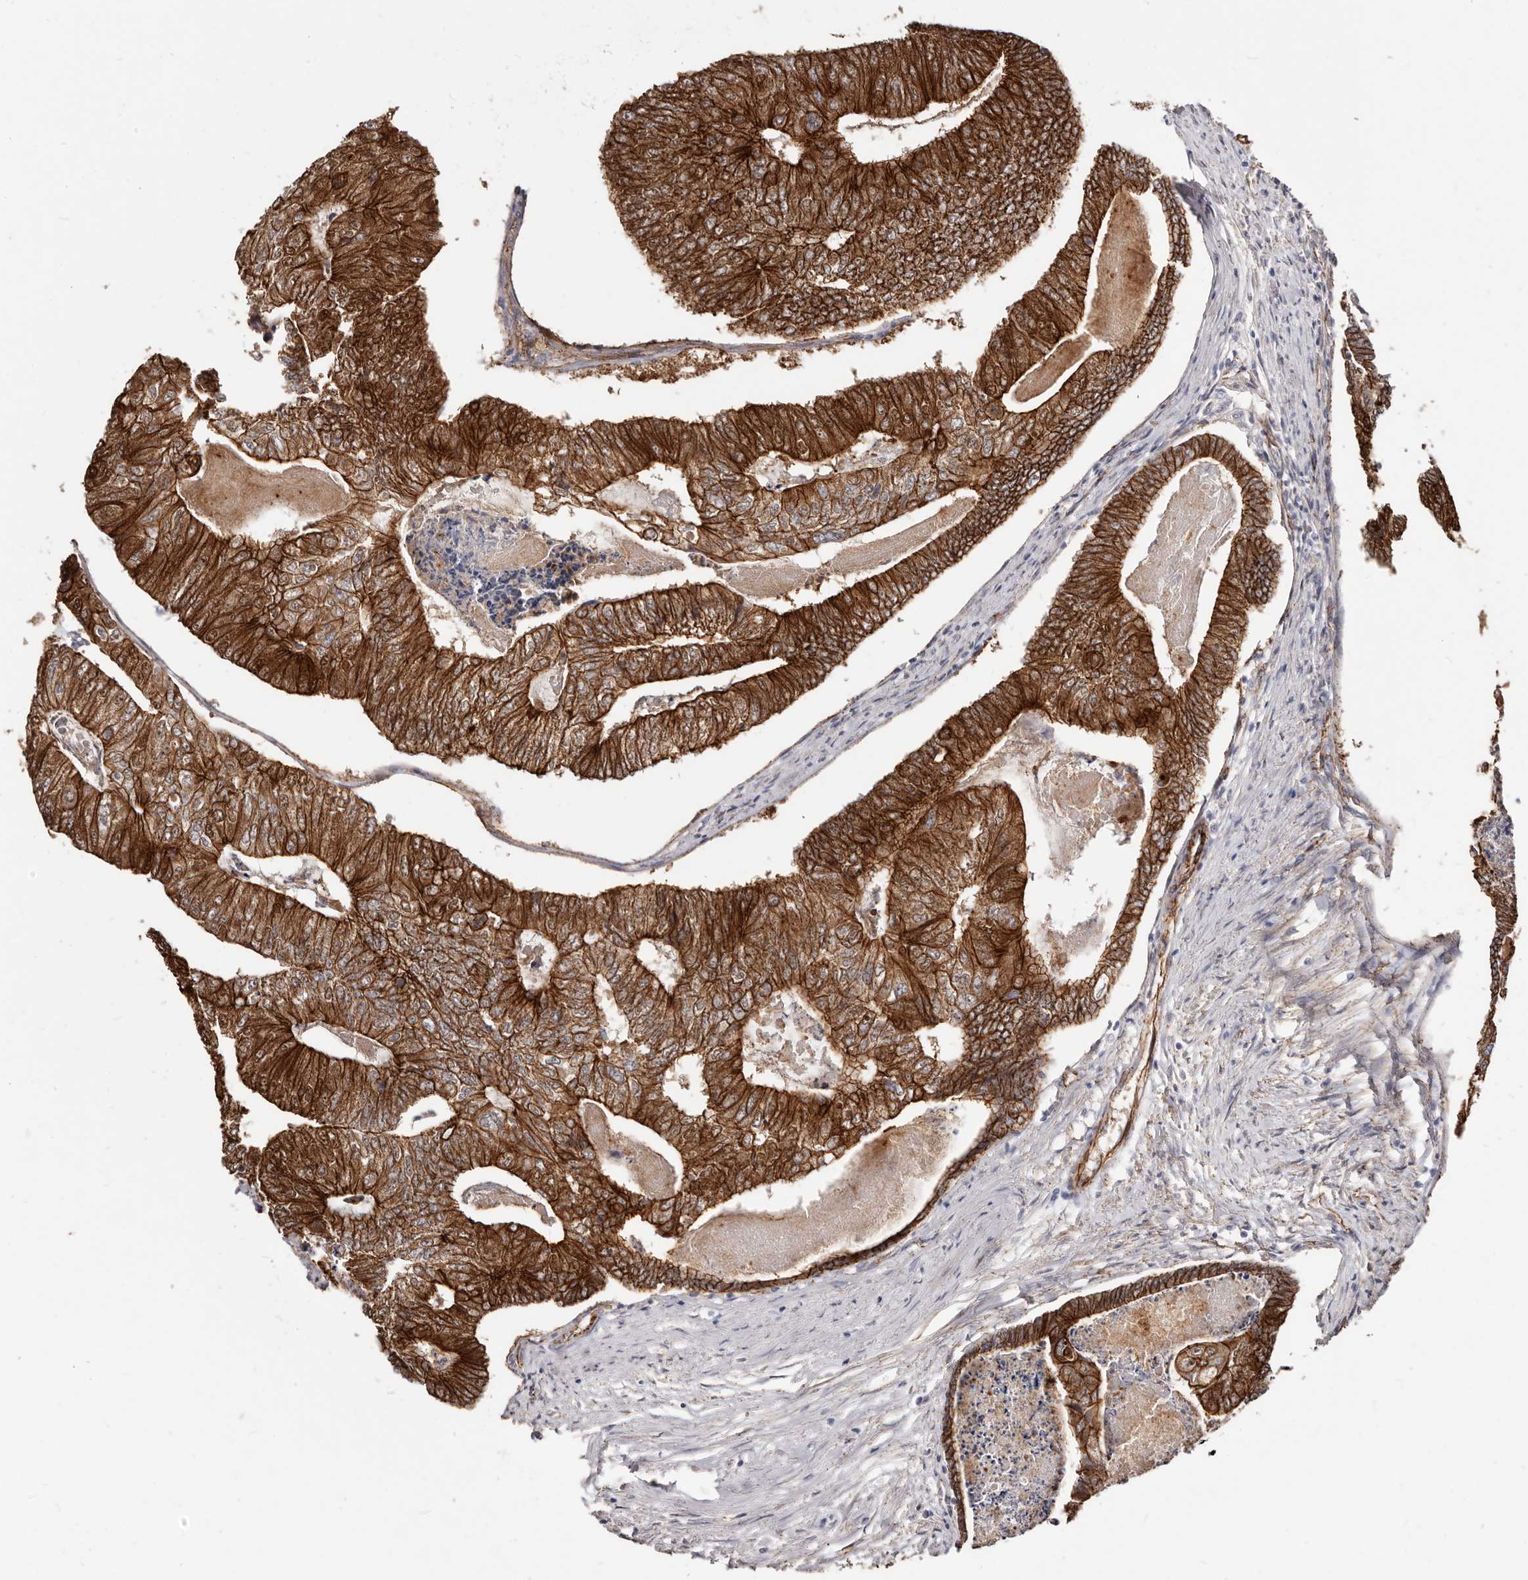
{"staining": {"intensity": "strong", "quantity": ">75%", "location": "cytoplasmic/membranous"}, "tissue": "colorectal cancer", "cell_type": "Tumor cells", "image_type": "cancer", "snomed": [{"axis": "morphology", "description": "Adenocarcinoma, NOS"}, {"axis": "topography", "description": "Colon"}], "caption": "Immunohistochemical staining of human adenocarcinoma (colorectal) displays high levels of strong cytoplasmic/membranous protein expression in about >75% of tumor cells.", "gene": "CTNNB1", "patient": {"sex": "female", "age": 67}}